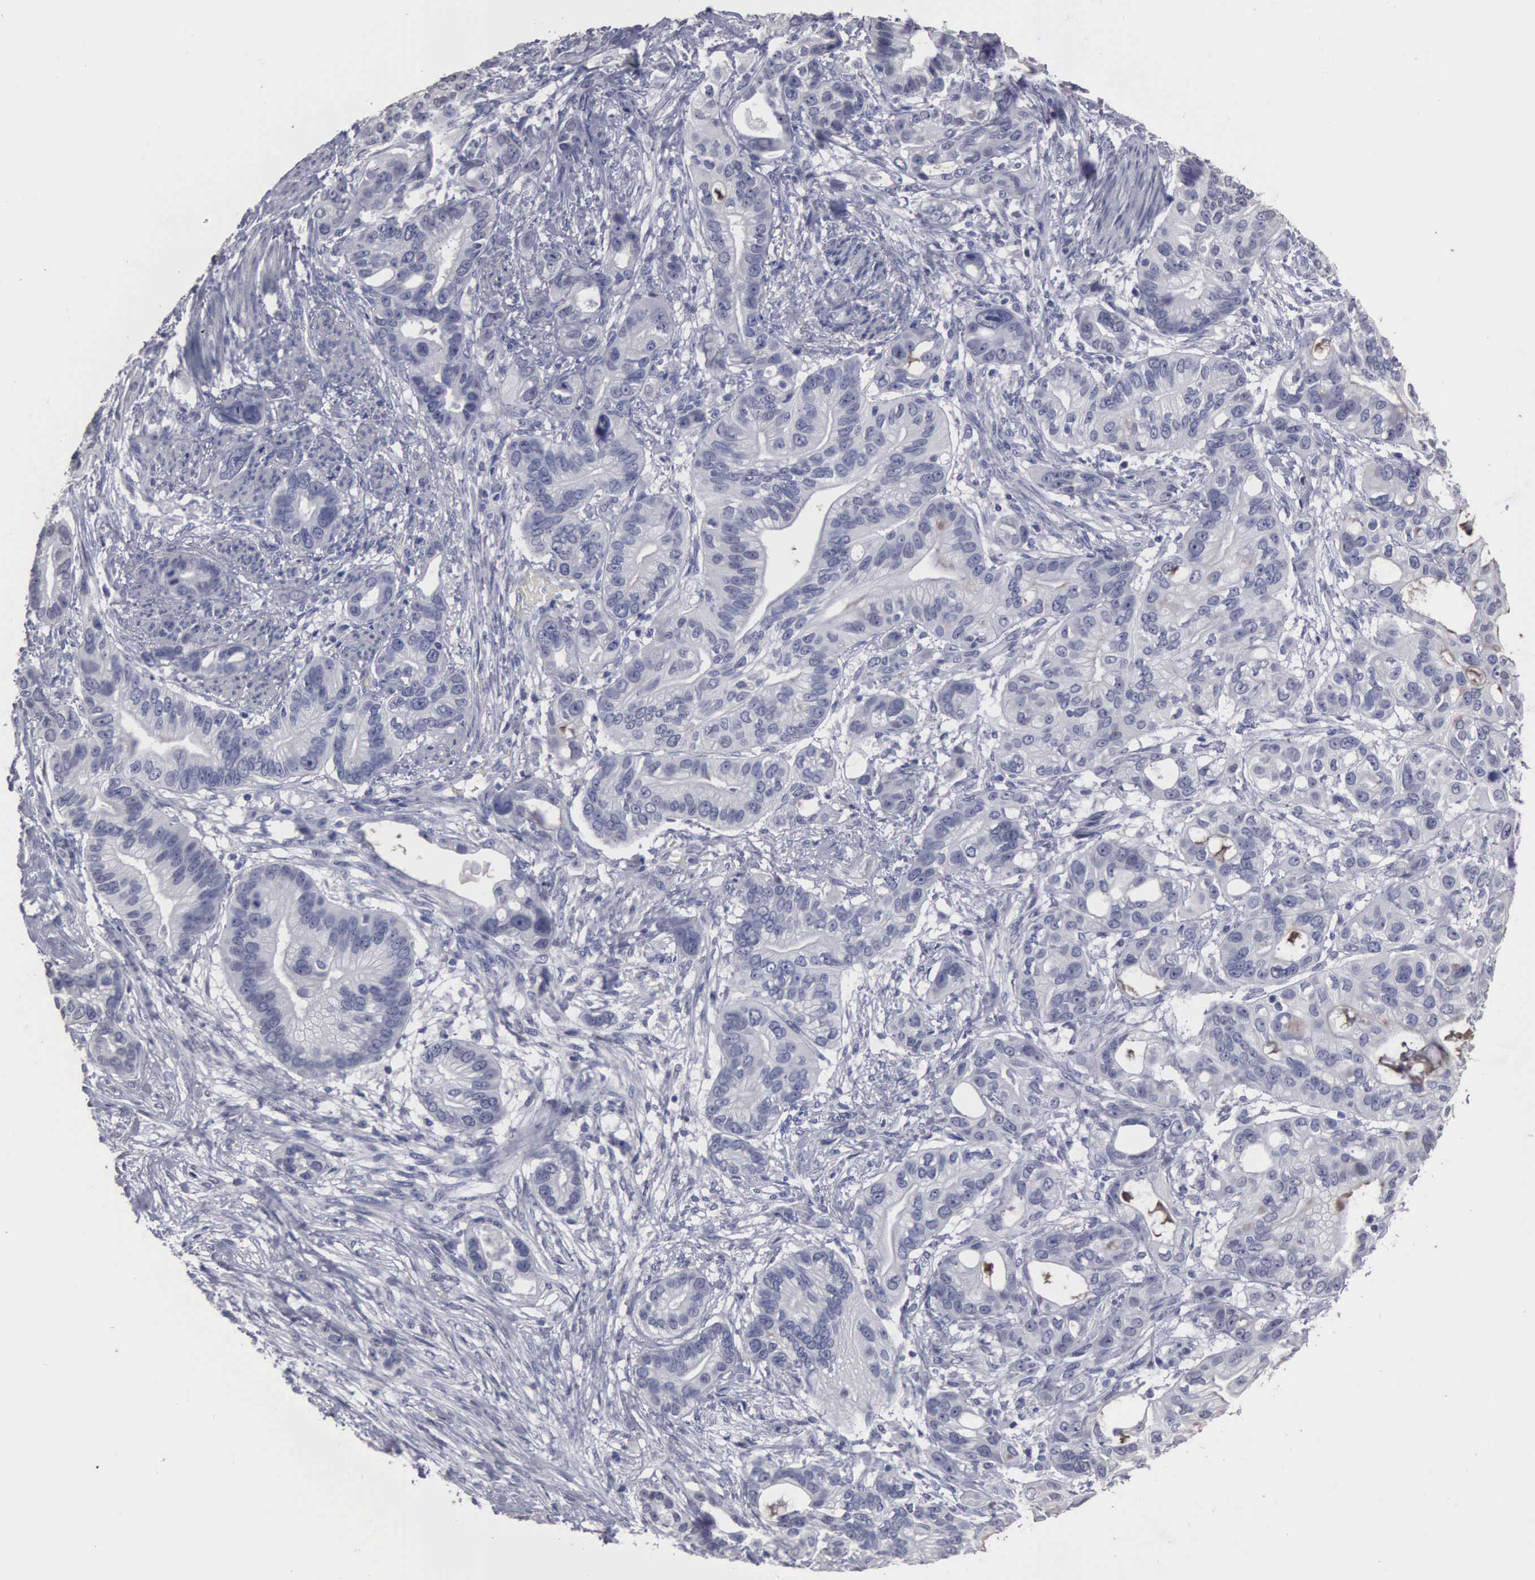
{"staining": {"intensity": "negative", "quantity": "none", "location": "none"}, "tissue": "stomach cancer", "cell_type": "Tumor cells", "image_type": "cancer", "snomed": [{"axis": "morphology", "description": "Adenocarcinoma, NOS"}, {"axis": "topography", "description": "Stomach, upper"}], "caption": "Immunohistochemistry (IHC) photomicrograph of human stomach cancer (adenocarcinoma) stained for a protein (brown), which displays no positivity in tumor cells.", "gene": "UPB1", "patient": {"sex": "male", "age": 47}}